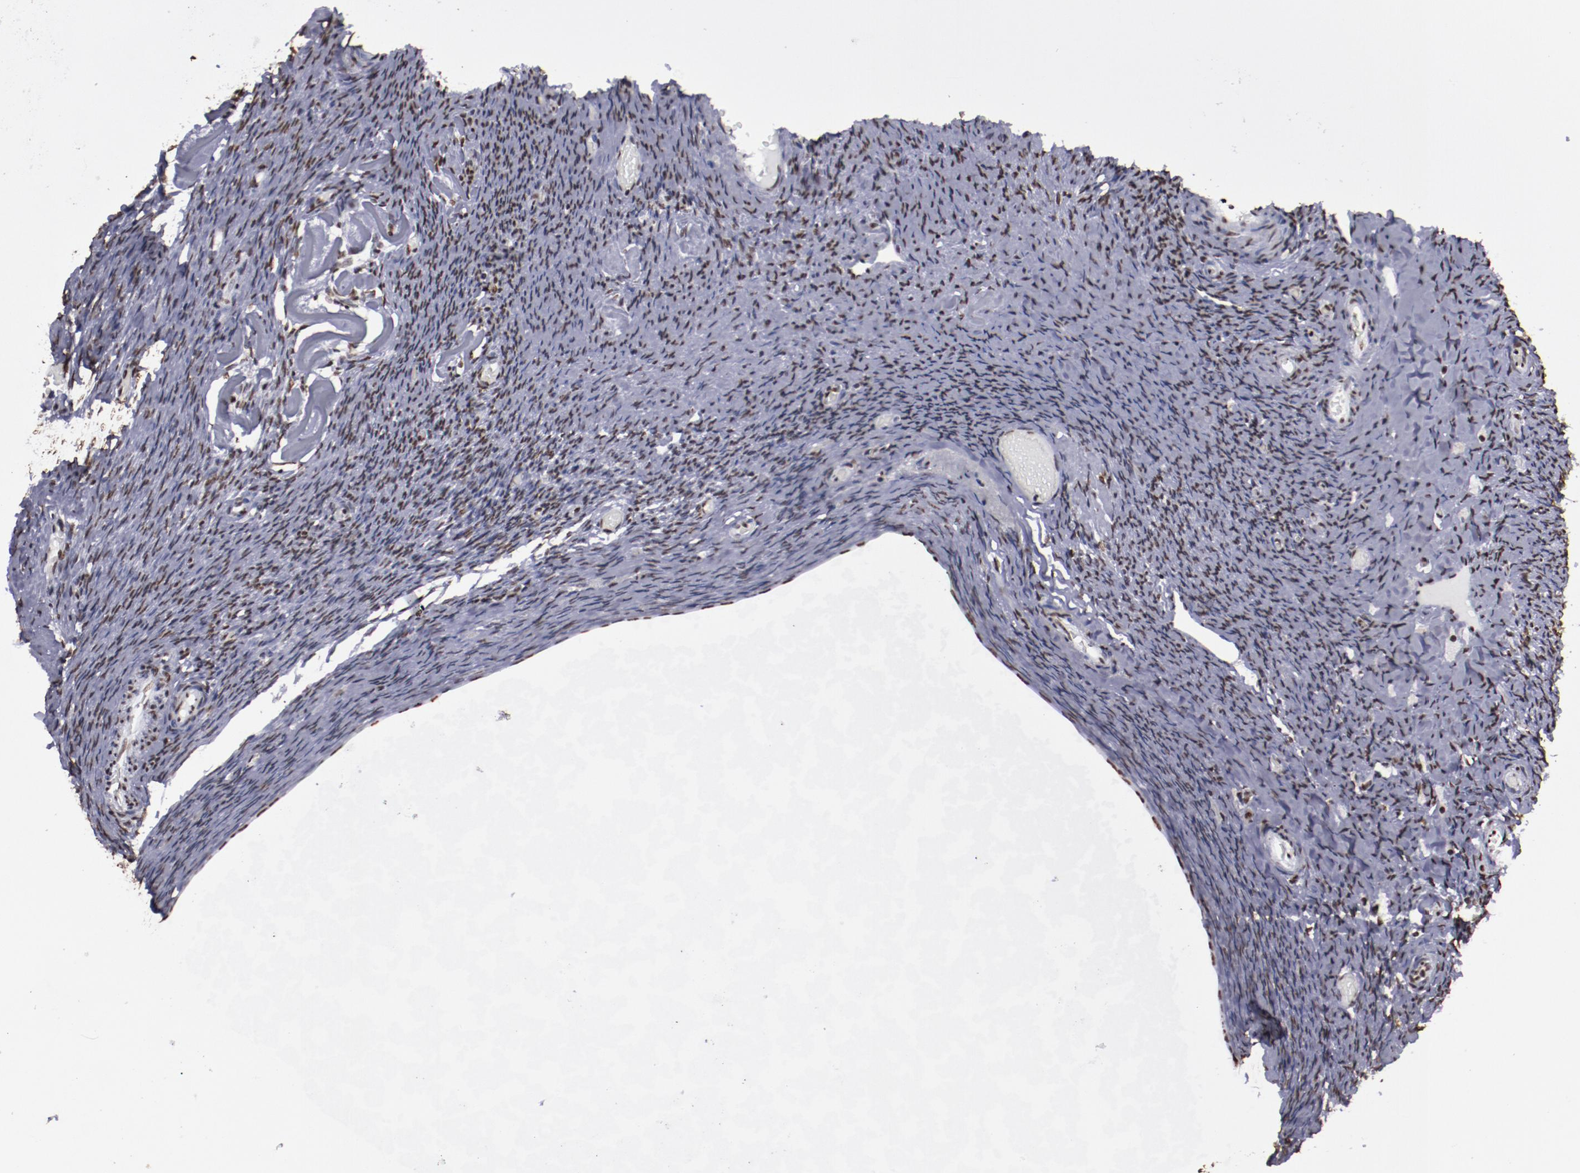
{"staining": {"intensity": "strong", "quantity": ">75%", "location": "nuclear"}, "tissue": "ovary", "cell_type": "Ovarian stroma cells", "image_type": "normal", "snomed": [{"axis": "morphology", "description": "Normal tissue, NOS"}, {"axis": "topography", "description": "Ovary"}], "caption": "Benign ovary demonstrates strong nuclear expression in about >75% of ovarian stroma cells.", "gene": "HNRNPA1L3", "patient": {"sex": "female", "age": 60}}